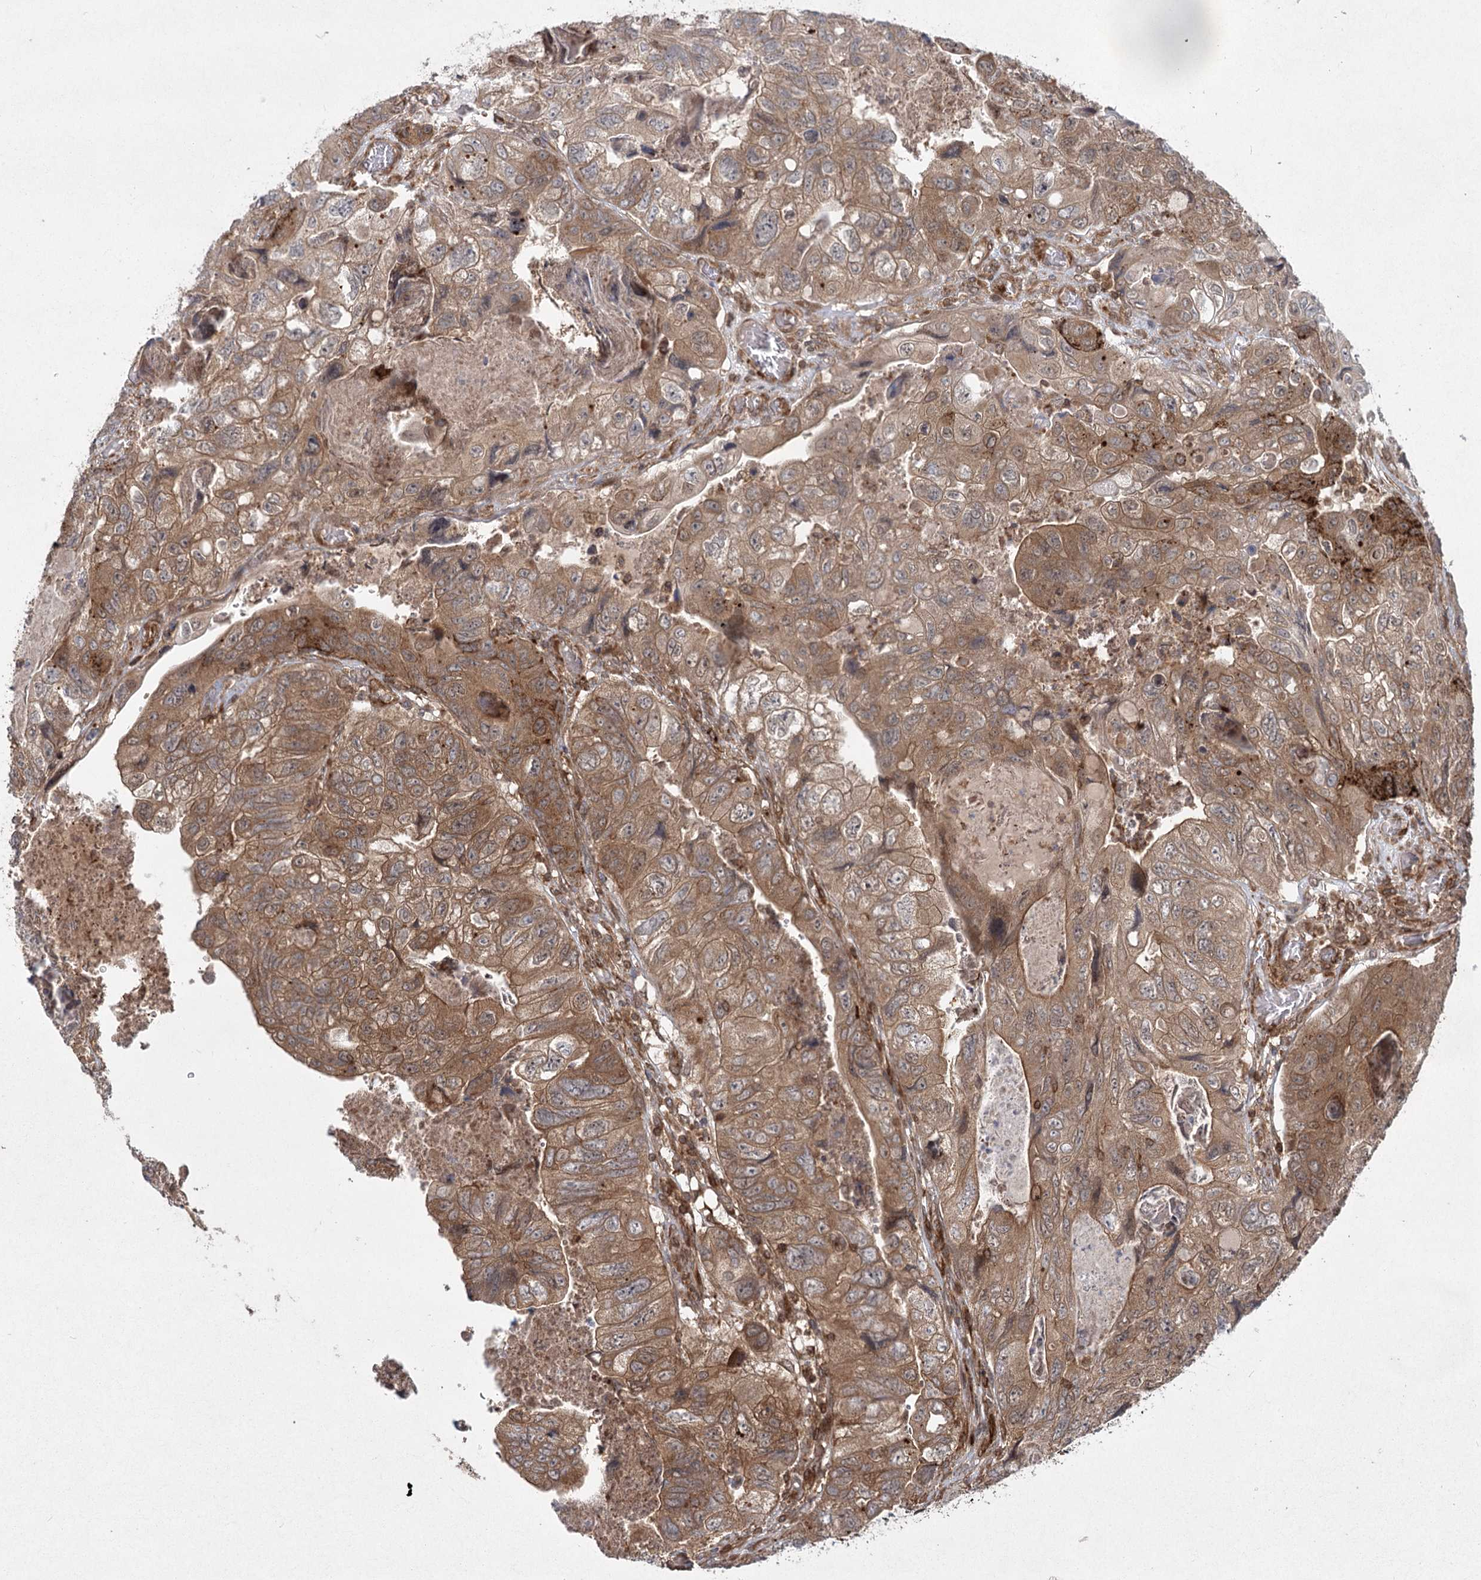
{"staining": {"intensity": "moderate", "quantity": ">75%", "location": "cytoplasmic/membranous"}, "tissue": "colorectal cancer", "cell_type": "Tumor cells", "image_type": "cancer", "snomed": [{"axis": "morphology", "description": "Adenocarcinoma, NOS"}, {"axis": "topography", "description": "Rectum"}], "caption": "This micrograph exhibits immunohistochemistry staining of colorectal cancer (adenocarcinoma), with medium moderate cytoplasmic/membranous positivity in approximately >75% of tumor cells.", "gene": "MDFIC", "patient": {"sex": "male", "age": 63}}